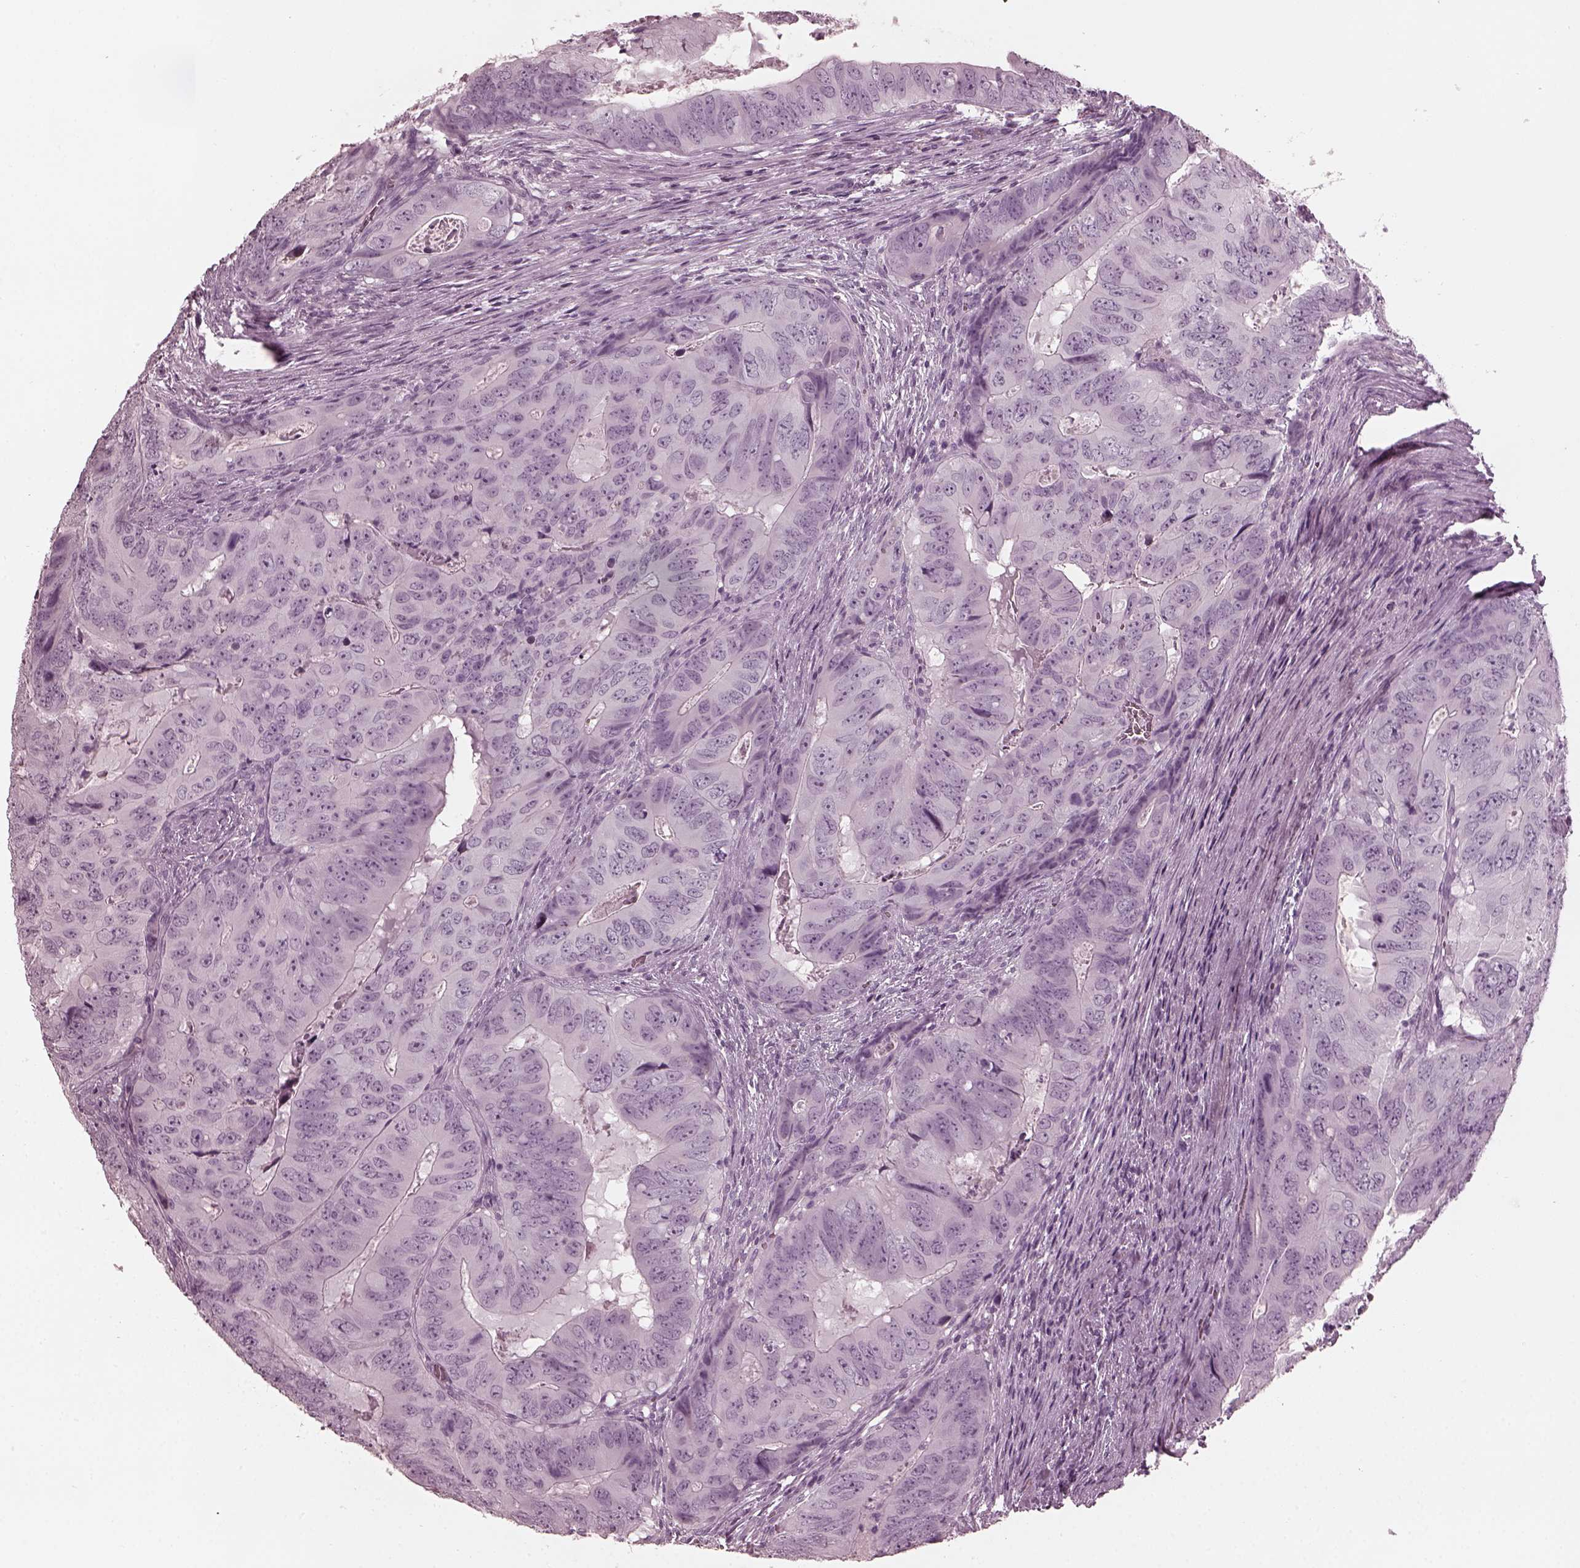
{"staining": {"intensity": "negative", "quantity": "none", "location": "none"}, "tissue": "colorectal cancer", "cell_type": "Tumor cells", "image_type": "cancer", "snomed": [{"axis": "morphology", "description": "Adenocarcinoma, NOS"}, {"axis": "topography", "description": "Colon"}], "caption": "Immunohistochemistry (IHC) of colorectal cancer (adenocarcinoma) displays no staining in tumor cells.", "gene": "GRM6", "patient": {"sex": "male", "age": 79}}